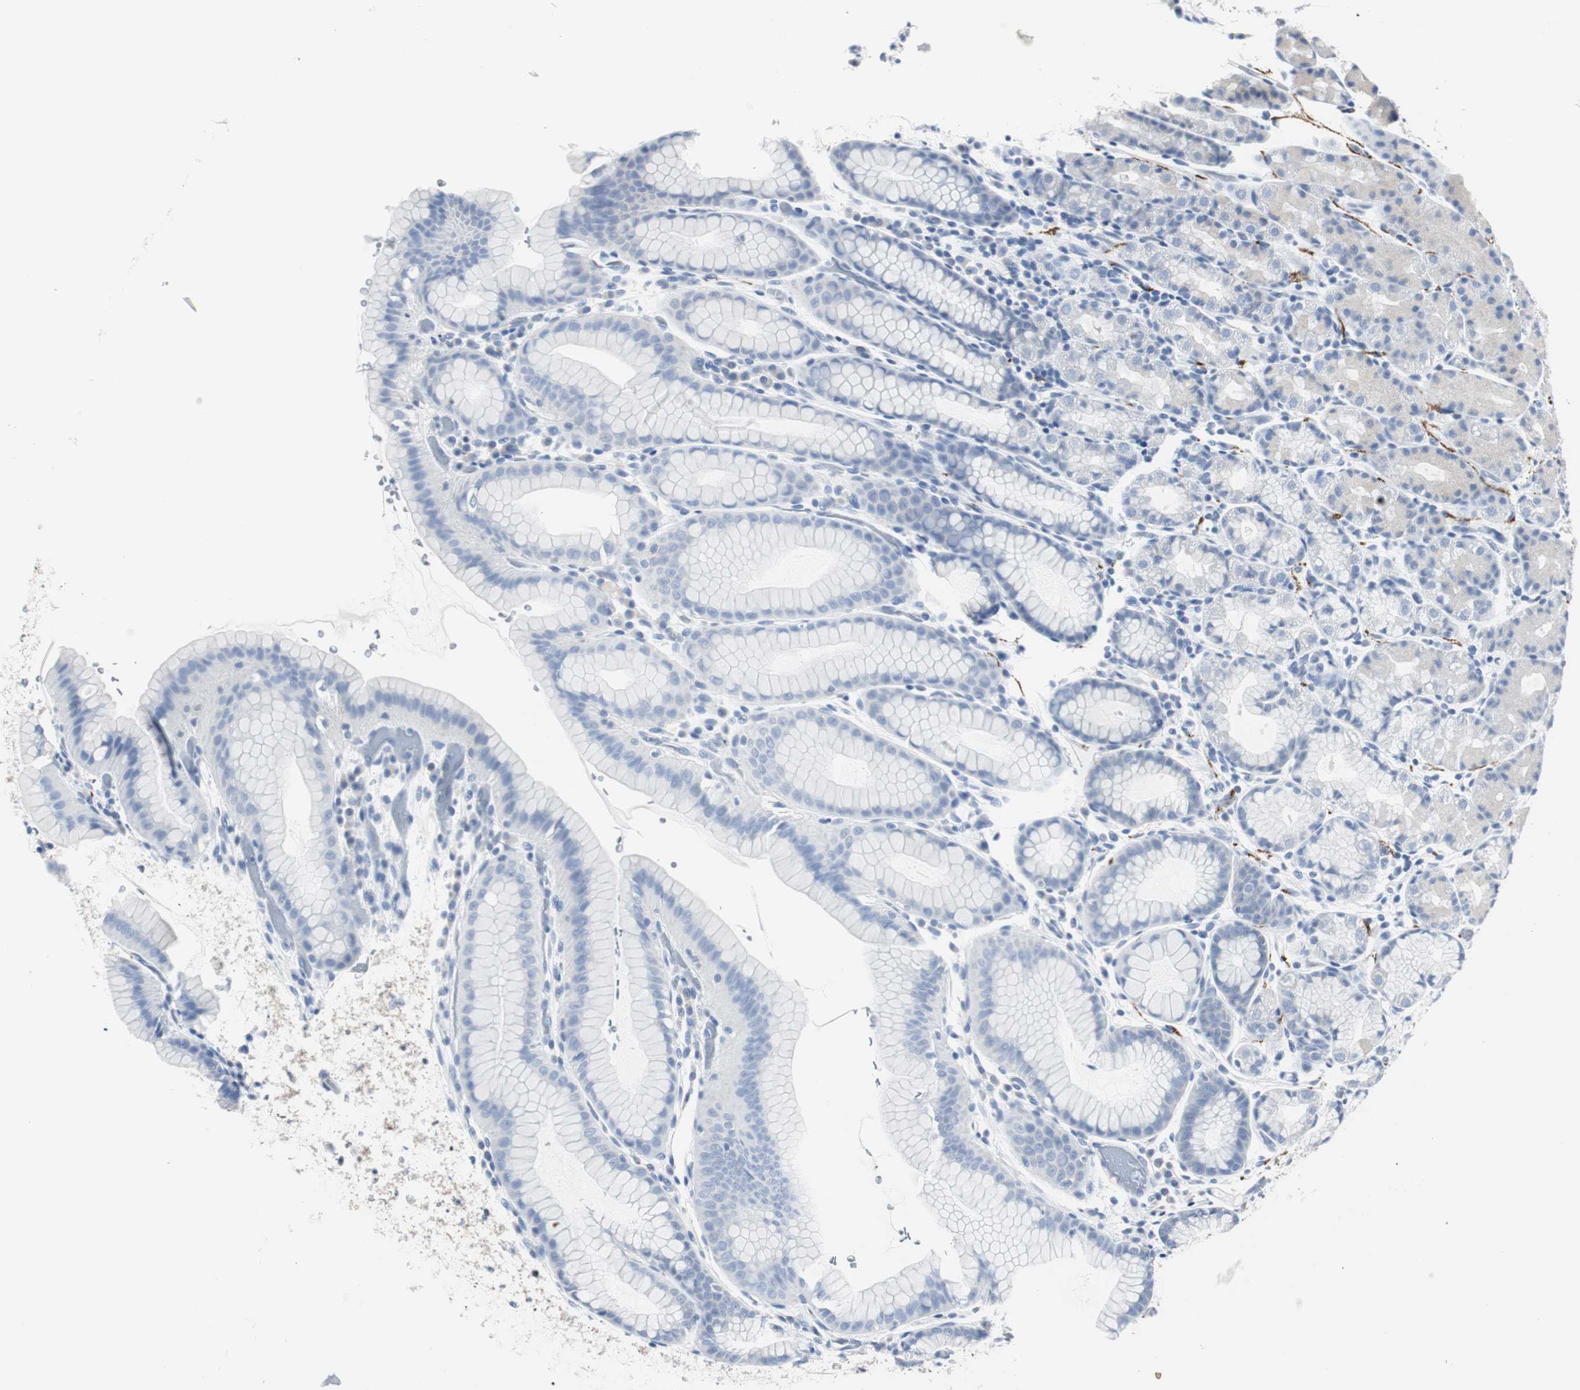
{"staining": {"intensity": "weak", "quantity": "25%-75%", "location": "cytoplasmic/membranous"}, "tissue": "stomach", "cell_type": "Glandular cells", "image_type": "normal", "snomed": [{"axis": "morphology", "description": "Normal tissue, NOS"}, {"axis": "topography", "description": "Stomach, upper"}], "caption": "About 25%-75% of glandular cells in normal stomach show weak cytoplasmic/membranous protein staining as visualized by brown immunohistochemical staining.", "gene": "GAP43", "patient": {"sex": "male", "age": 68}}